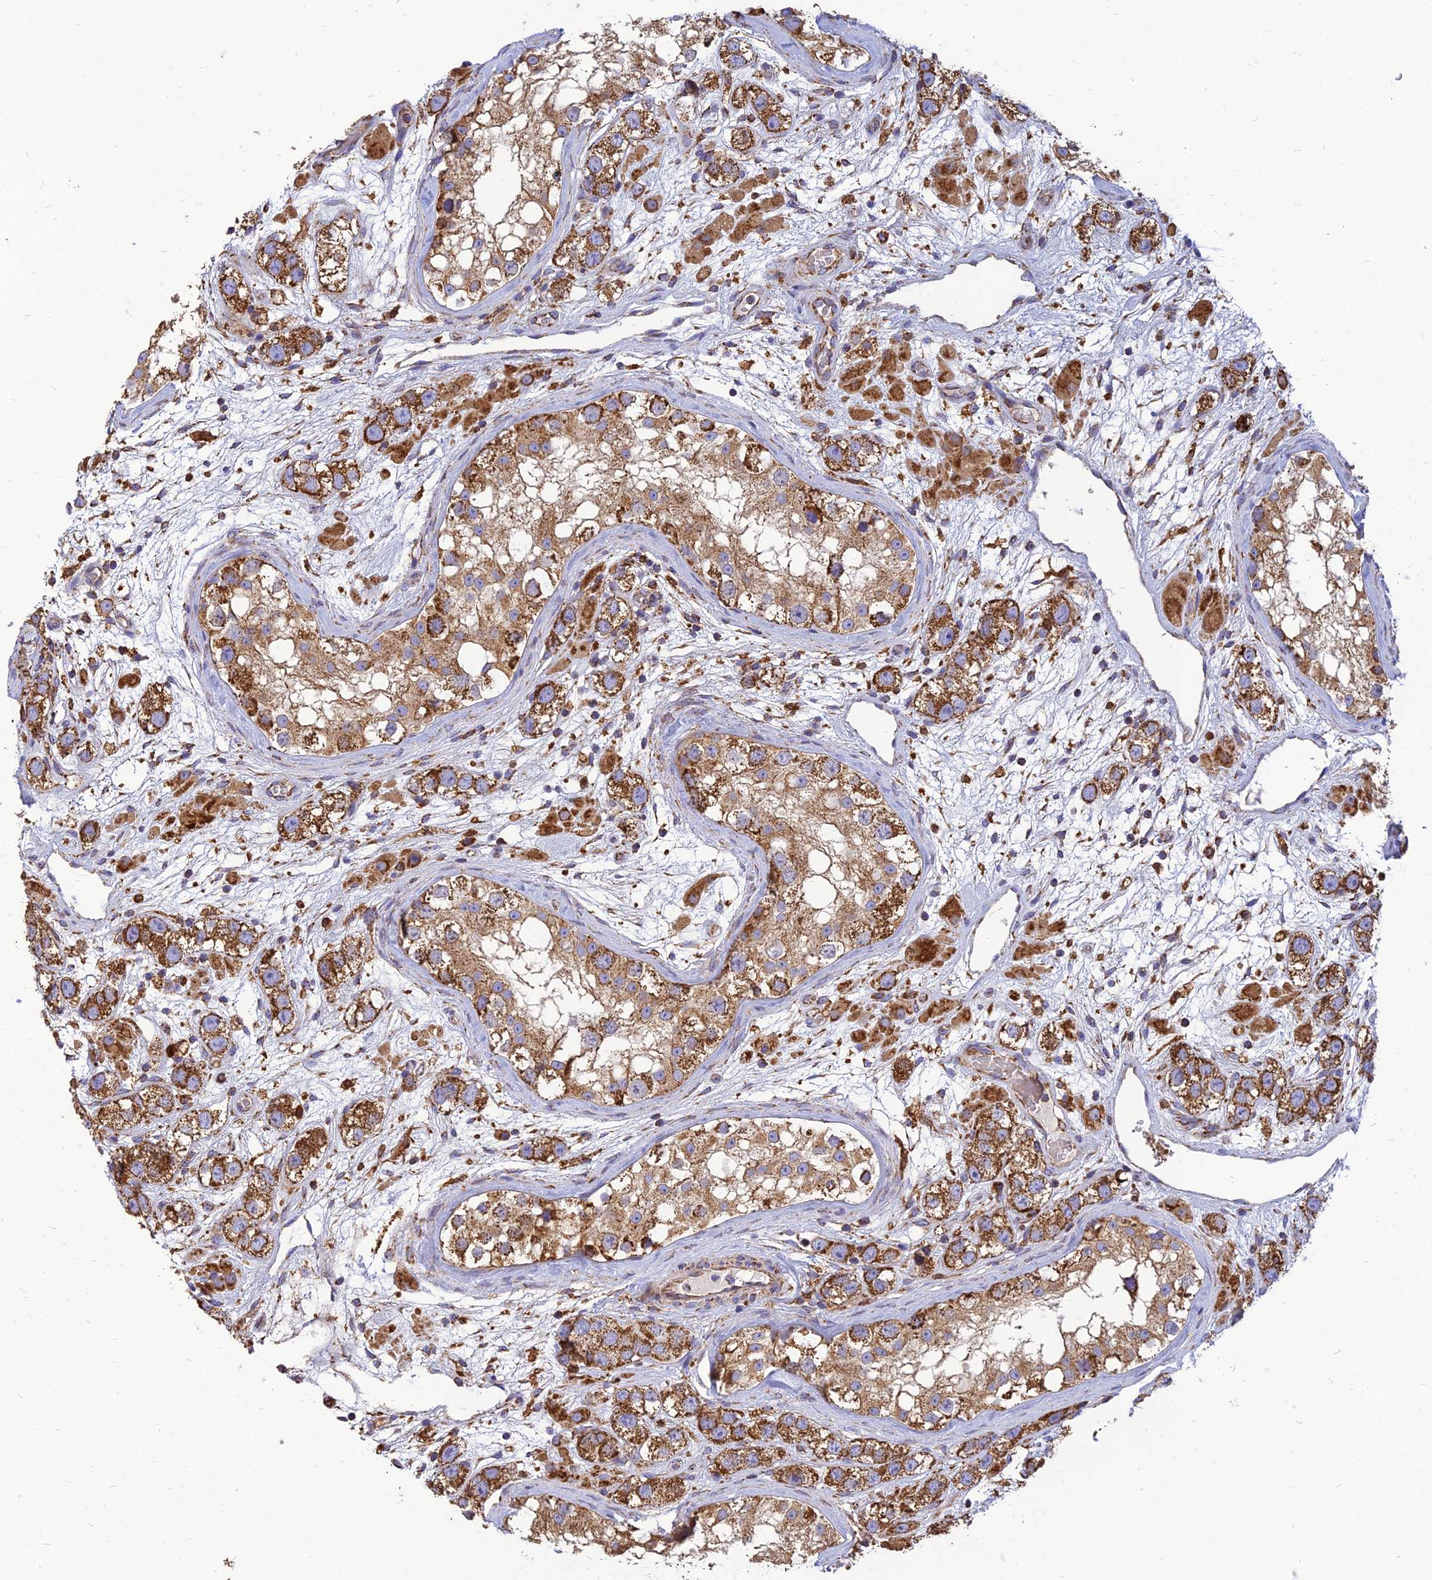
{"staining": {"intensity": "strong", "quantity": ">75%", "location": "cytoplasmic/membranous"}, "tissue": "testis cancer", "cell_type": "Tumor cells", "image_type": "cancer", "snomed": [{"axis": "morphology", "description": "Seminoma, NOS"}, {"axis": "topography", "description": "Testis"}], "caption": "Human testis cancer (seminoma) stained for a protein (brown) demonstrates strong cytoplasmic/membranous positive expression in about >75% of tumor cells.", "gene": "THUMPD2", "patient": {"sex": "male", "age": 28}}